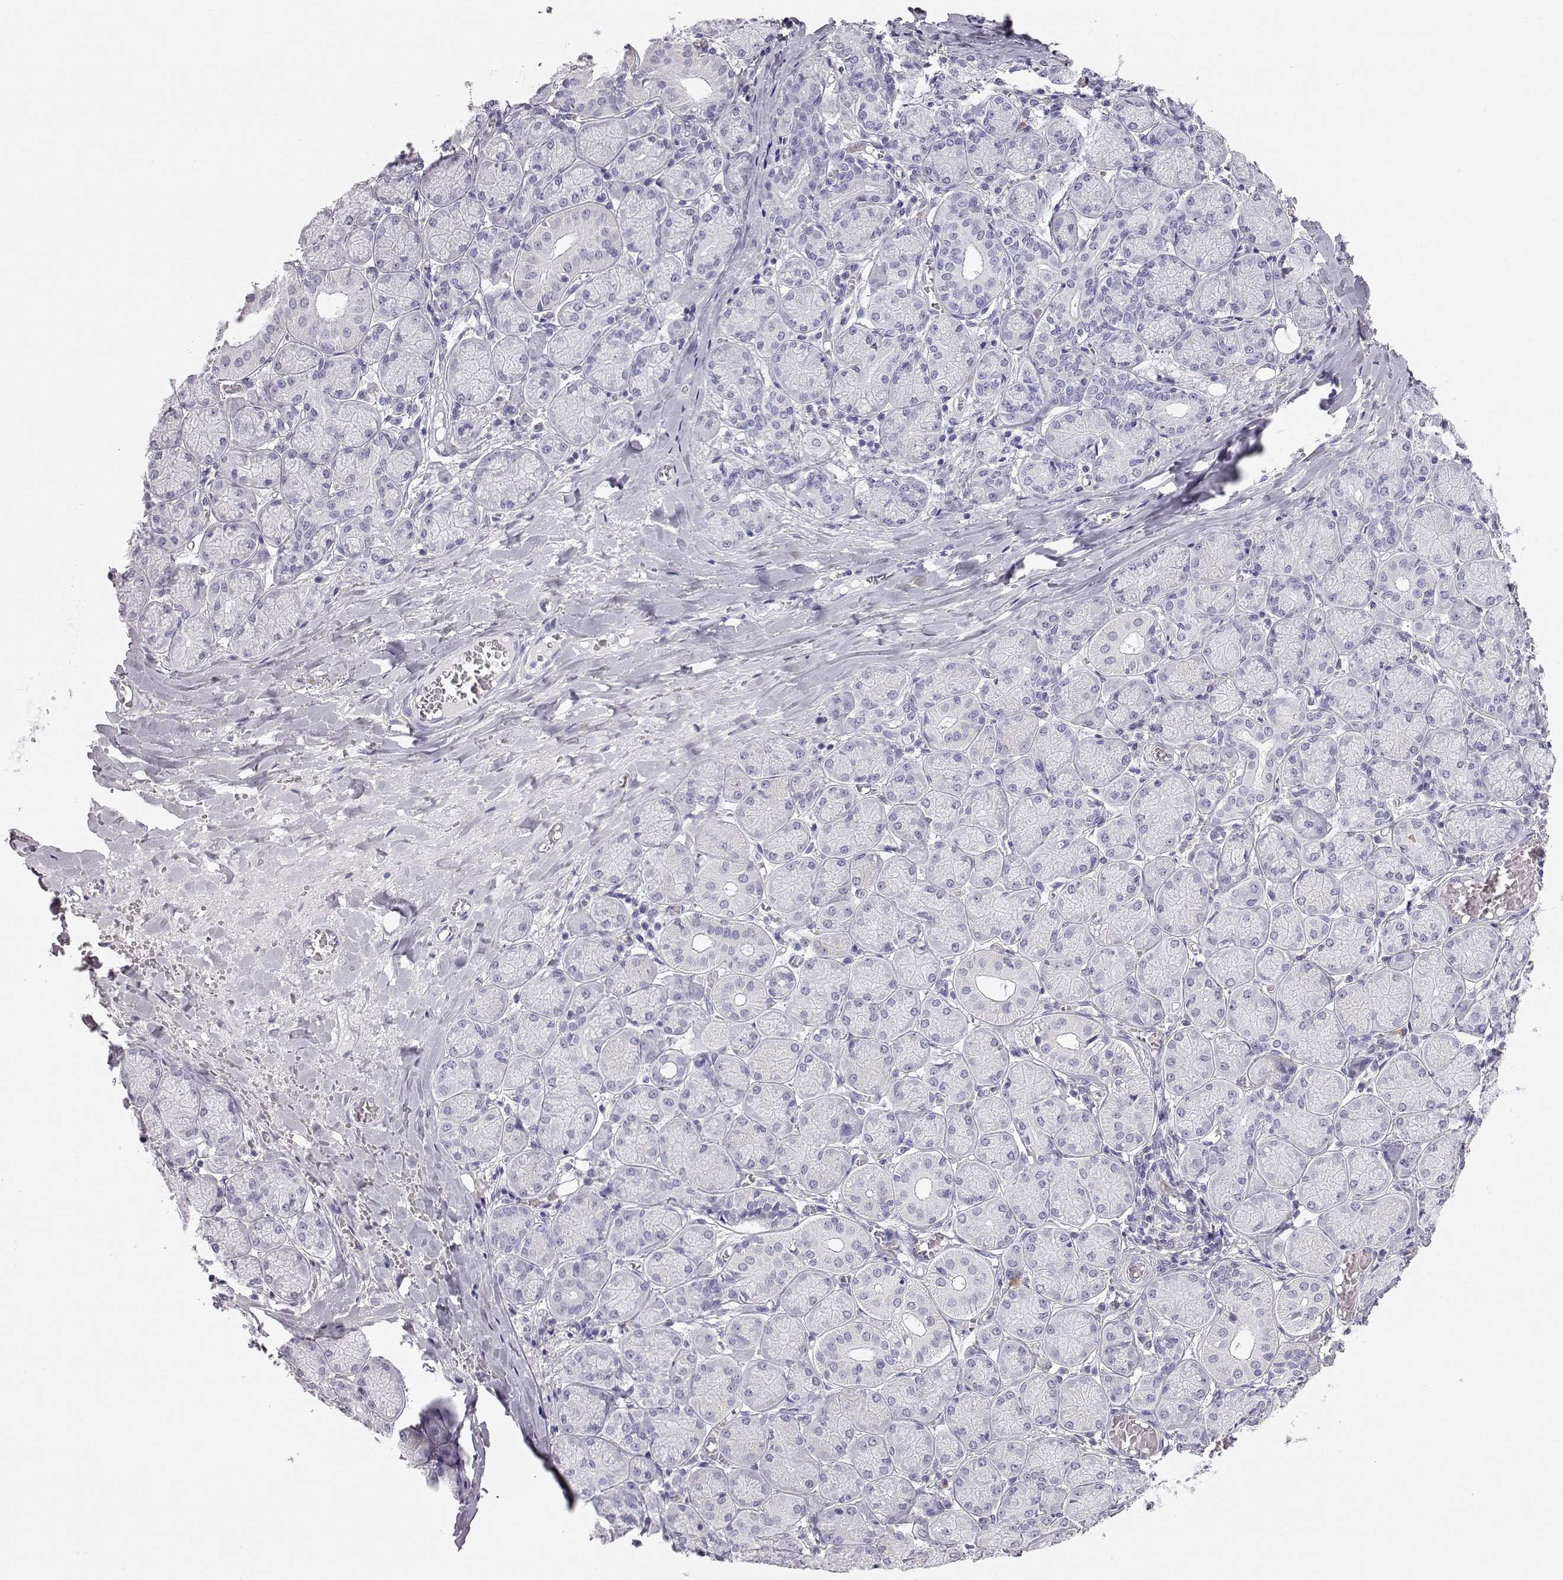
{"staining": {"intensity": "negative", "quantity": "none", "location": "none"}, "tissue": "salivary gland", "cell_type": "Glandular cells", "image_type": "normal", "snomed": [{"axis": "morphology", "description": "Normal tissue, NOS"}, {"axis": "topography", "description": "Salivary gland"}, {"axis": "topography", "description": "Peripheral nerve tissue"}], "caption": "The IHC histopathology image has no significant positivity in glandular cells of salivary gland.", "gene": "ITLN1", "patient": {"sex": "female", "age": 24}}